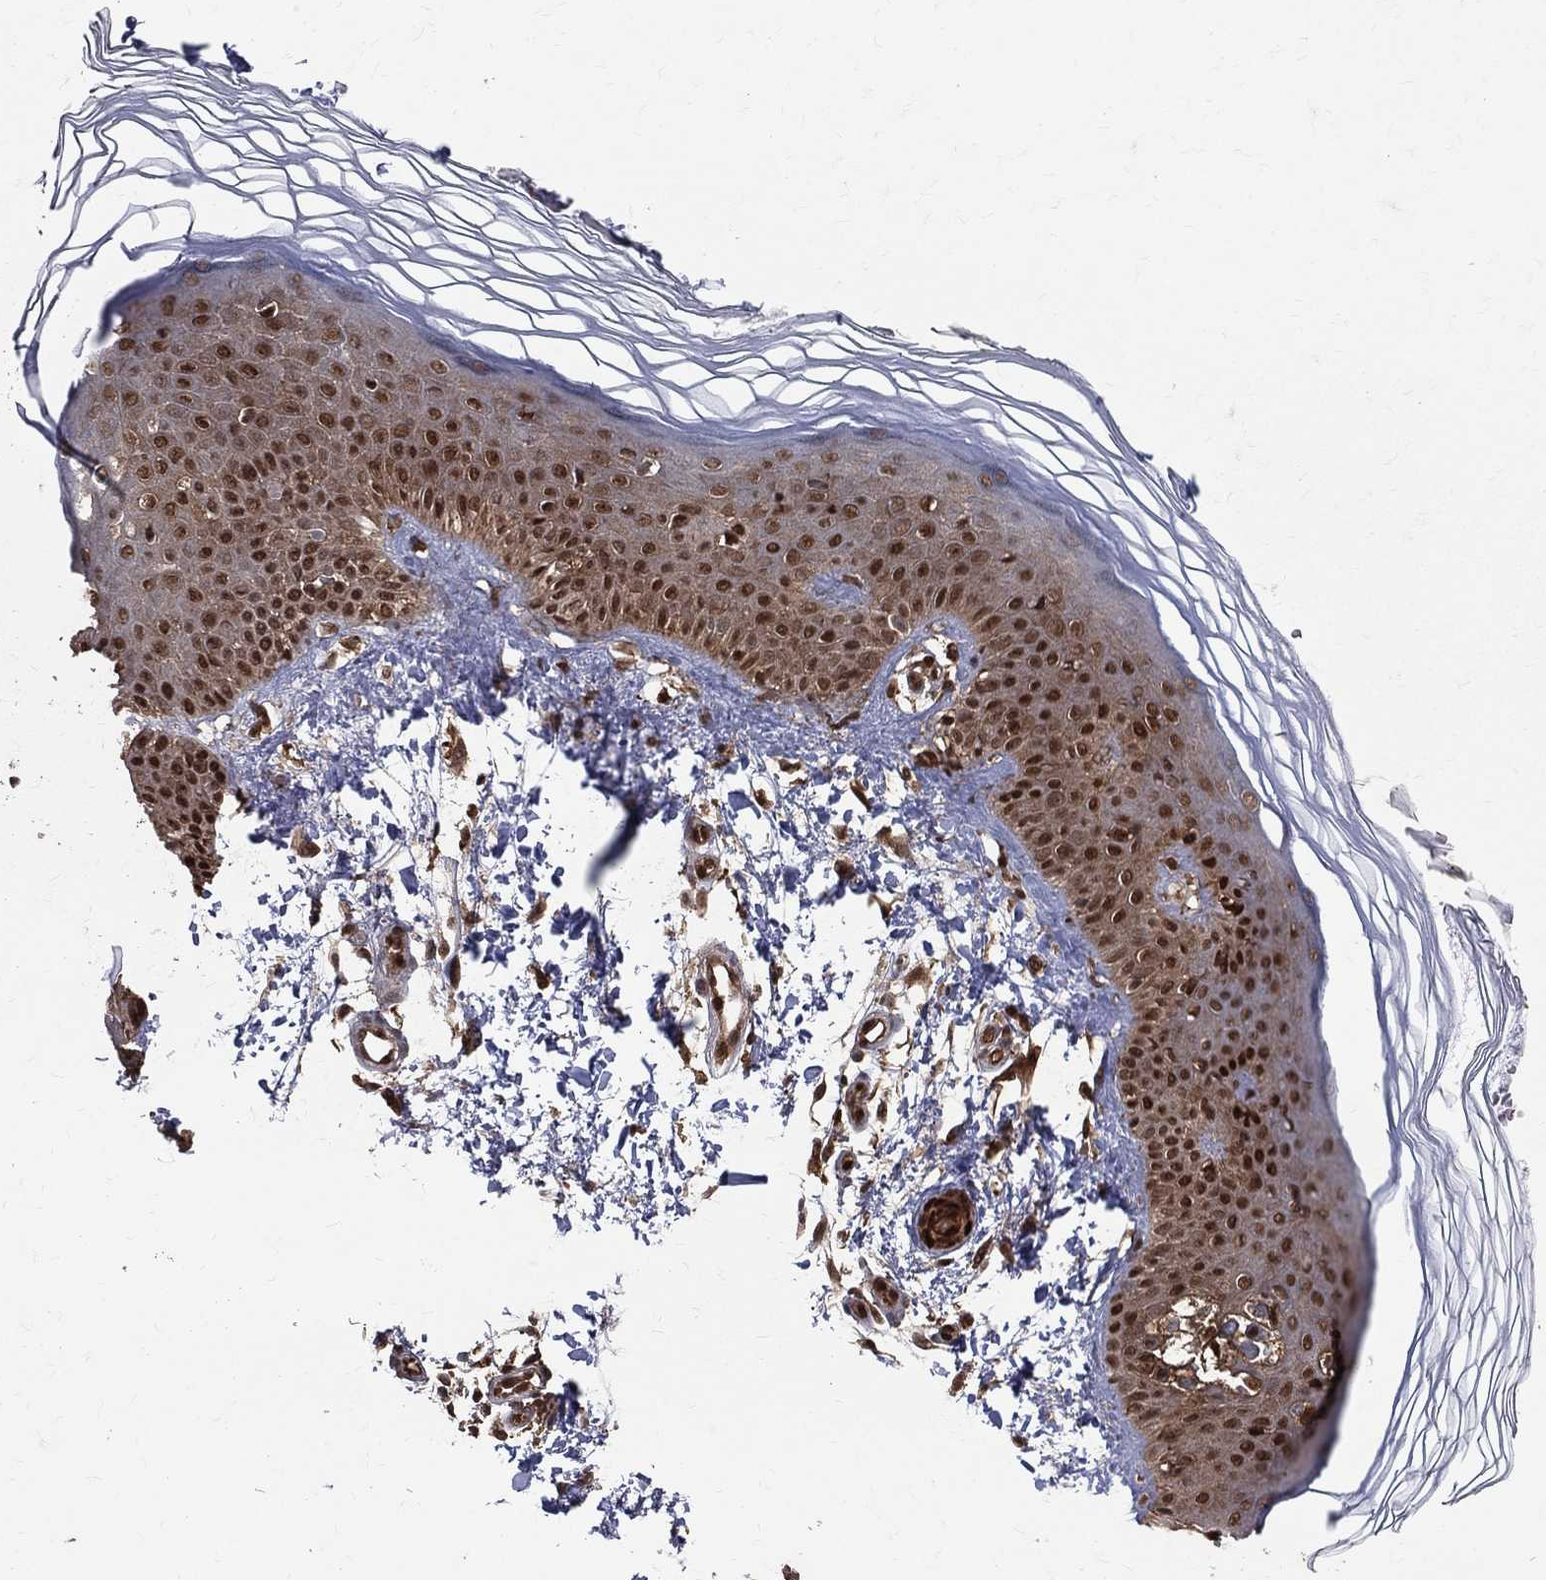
{"staining": {"intensity": "strong", "quantity": "25%-75%", "location": "nuclear"}, "tissue": "skin", "cell_type": "Fibroblasts", "image_type": "normal", "snomed": [{"axis": "morphology", "description": "Normal tissue, NOS"}, {"axis": "topography", "description": "Skin"}], "caption": "A micrograph of human skin stained for a protein displays strong nuclear brown staining in fibroblasts.", "gene": "ENO1", "patient": {"sex": "female", "age": 62}}